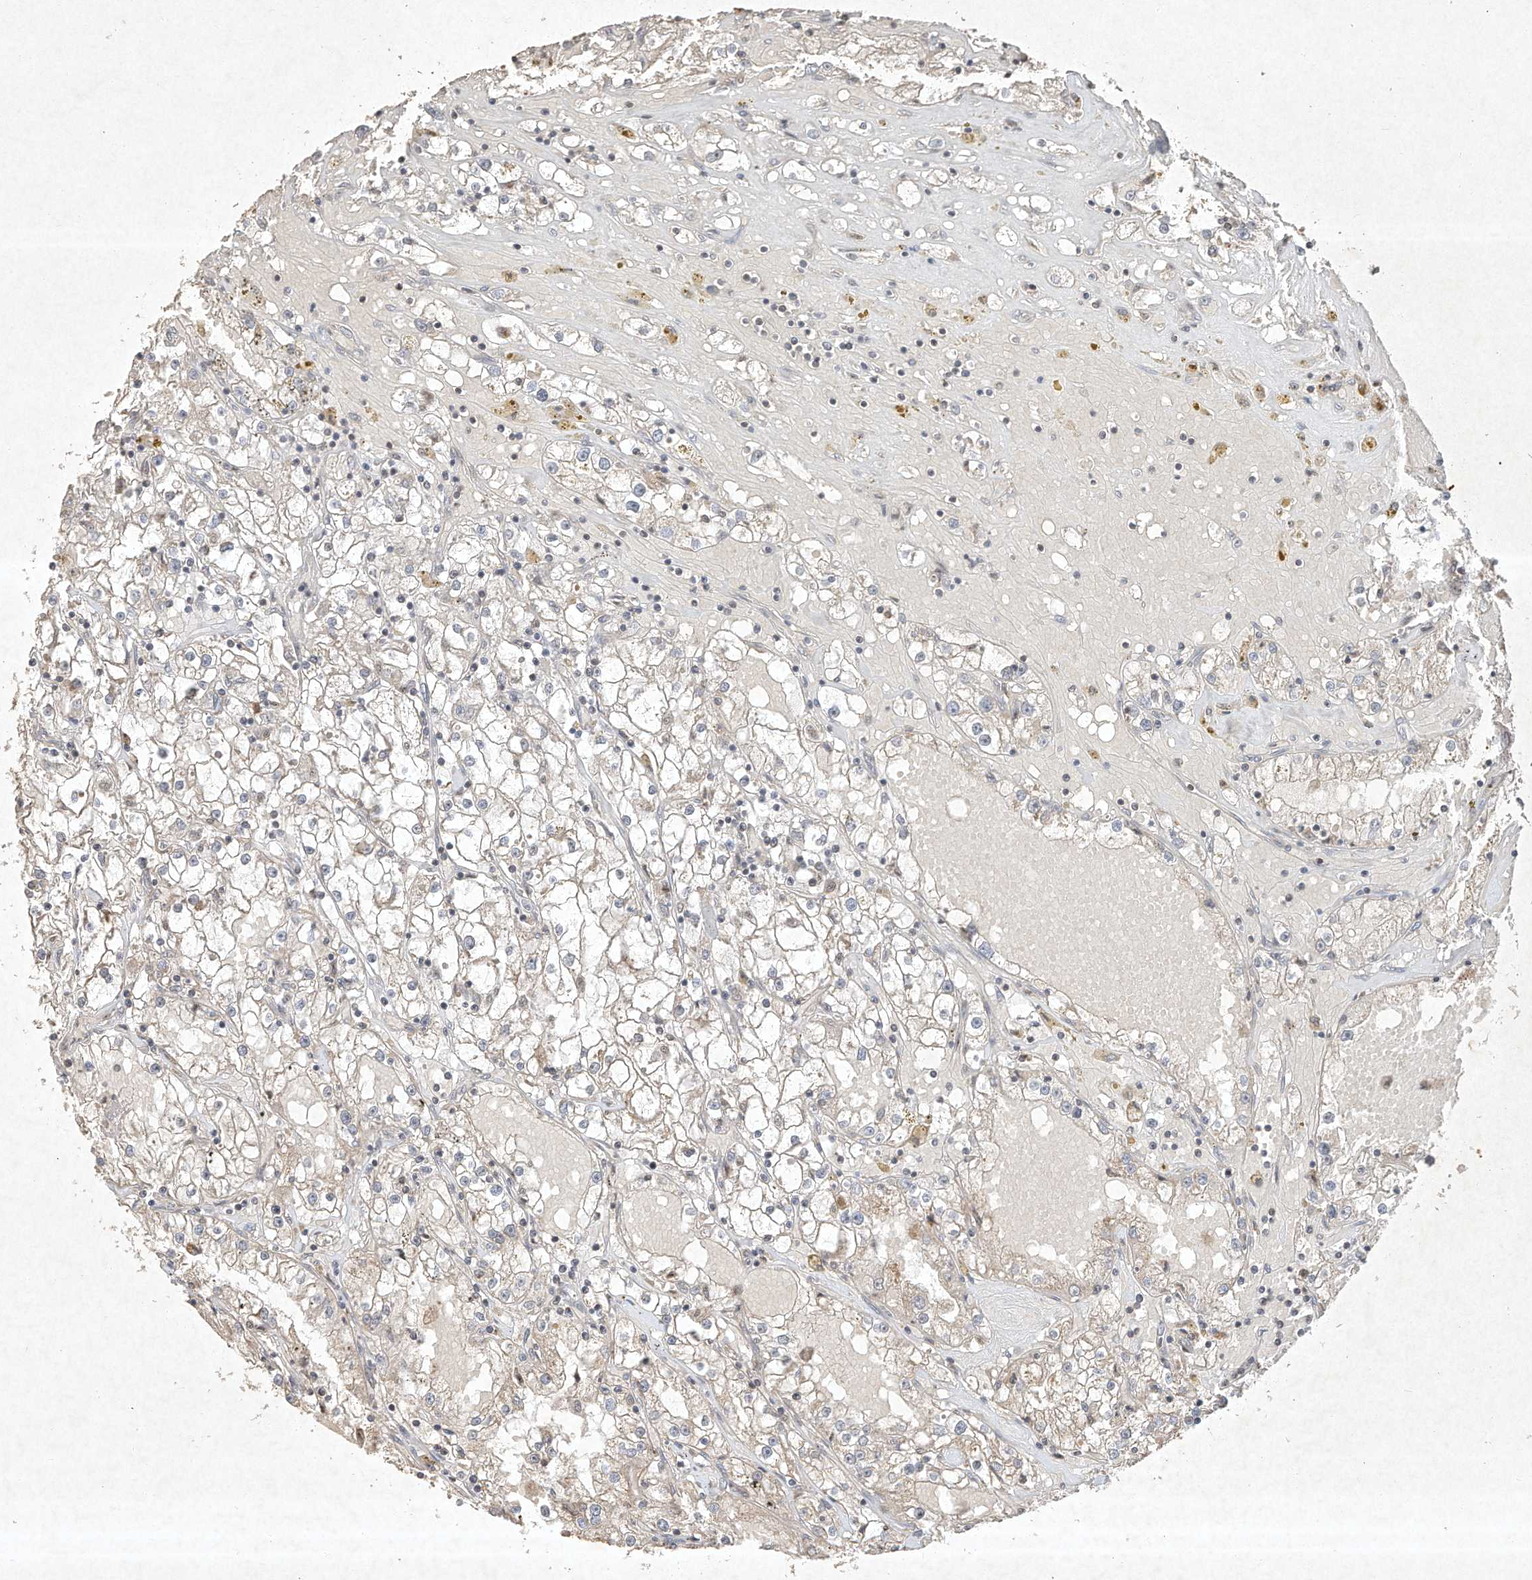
{"staining": {"intensity": "negative", "quantity": "none", "location": "none"}, "tissue": "renal cancer", "cell_type": "Tumor cells", "image_type": "cancer", "snomed": [{"axis": "morphology", "description": "Adenocarcinoma, NOS"}, {"axis": "topography", "description": "Kidney"}], "caption": "Renal adenocarcinoma was stained to show a protein in brown. There is no significant staining in tumor cells. (DAB (3,3'-diaminobenzidine) immunohistochemistry visualized using brightfield microscopy, high magnification).", "gene": "BTRC", "patient": {"sex": "male", "age": 56}}